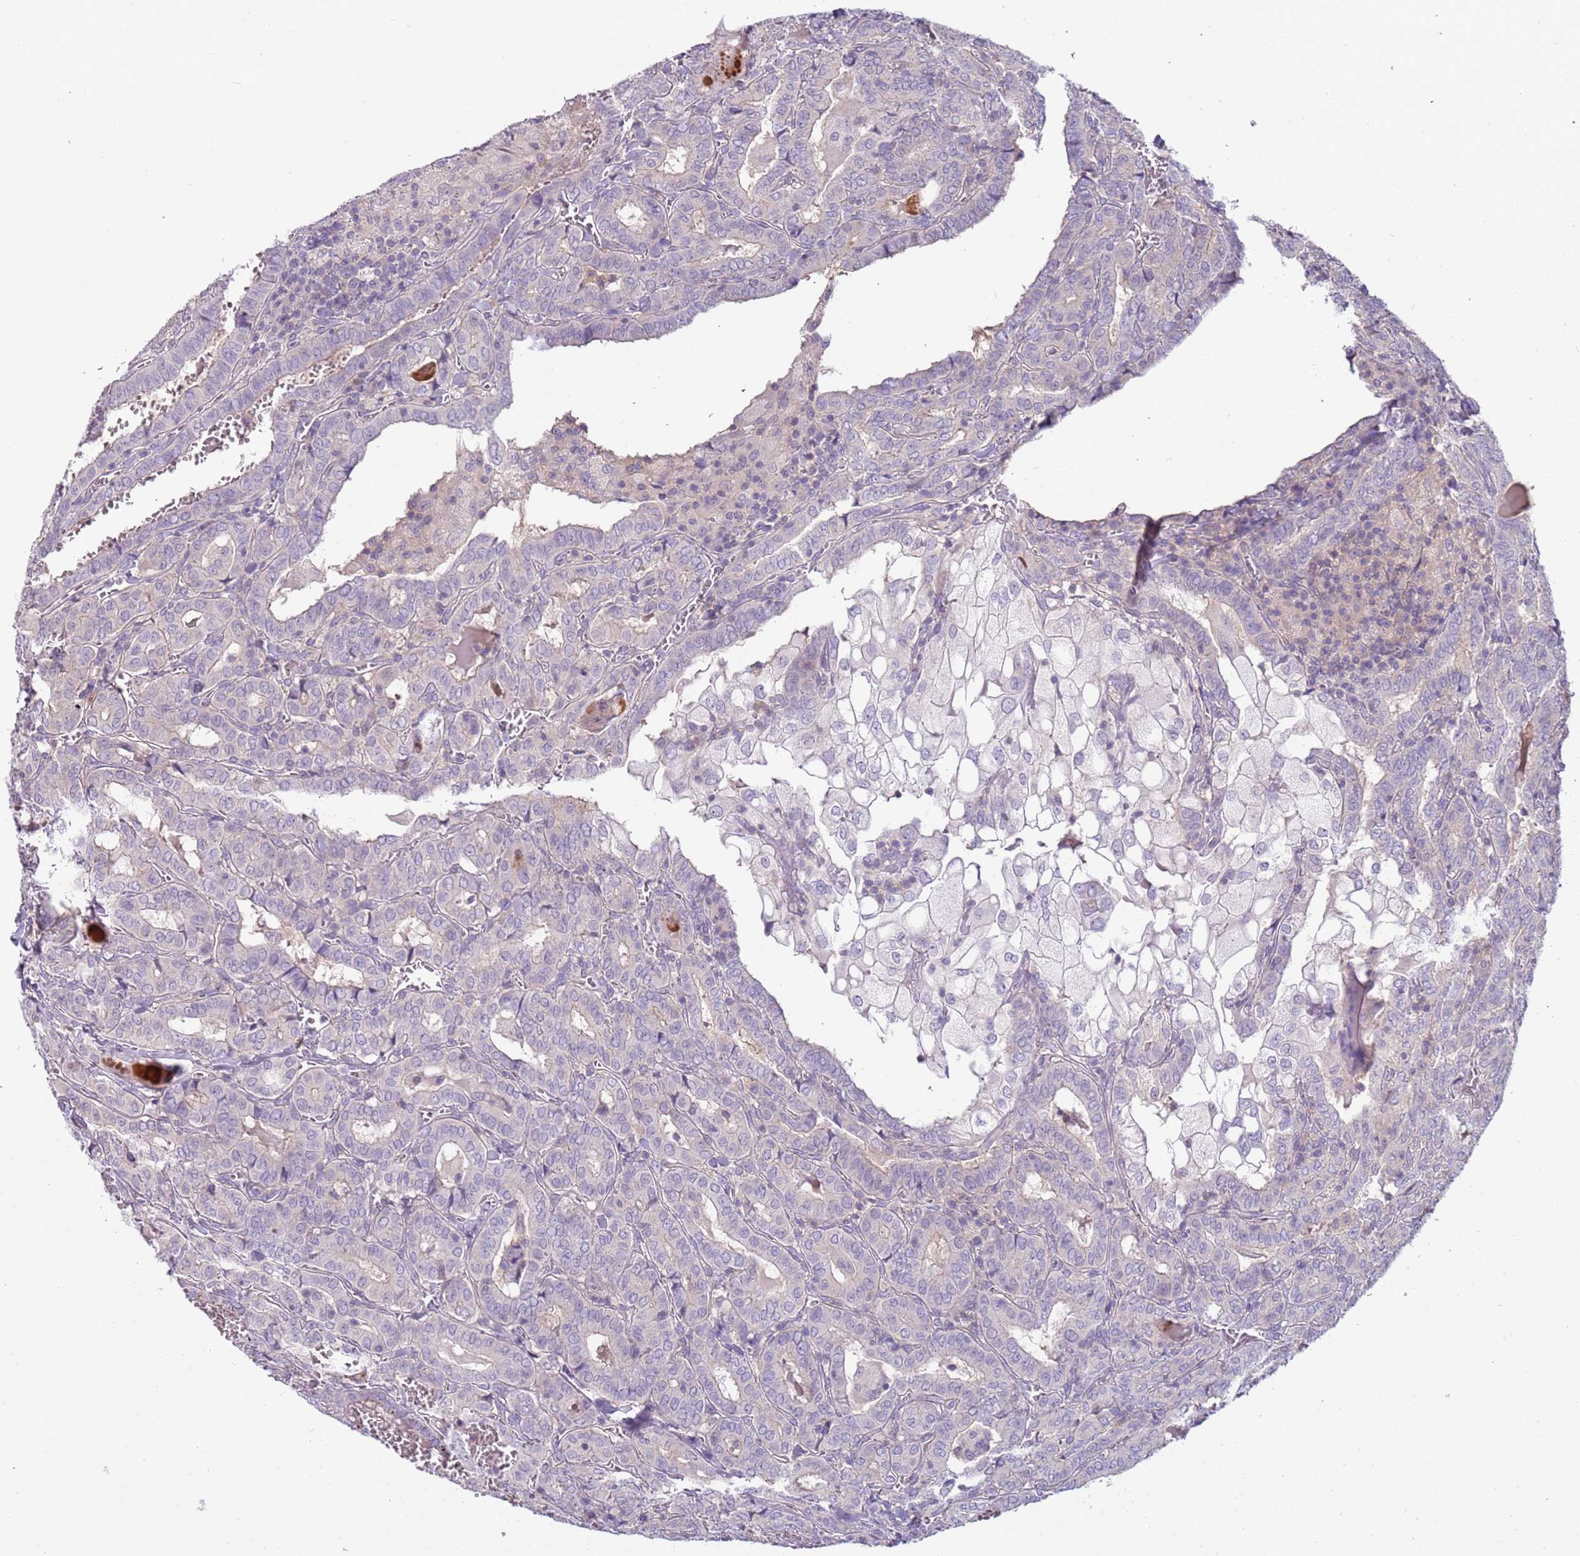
{"staining": {"intensity": "negative", "quantity": "none", "location": "none"}, "tissue": "thyroid cancer", "cell_type": "Tumor cells", "image_type": "cancer", "snomed": [{"axis": "morphology", "description": "Papillary adenocarcinoma, NOS"}, {"axis": "topography", "description": "Thyroid gland"}], "caption": "This is an IHC image of thyroid cancer. There is no expression in tumor cells.", "gene": "ARHGAP5", "patient": {"sex": "female", "age": 72}}